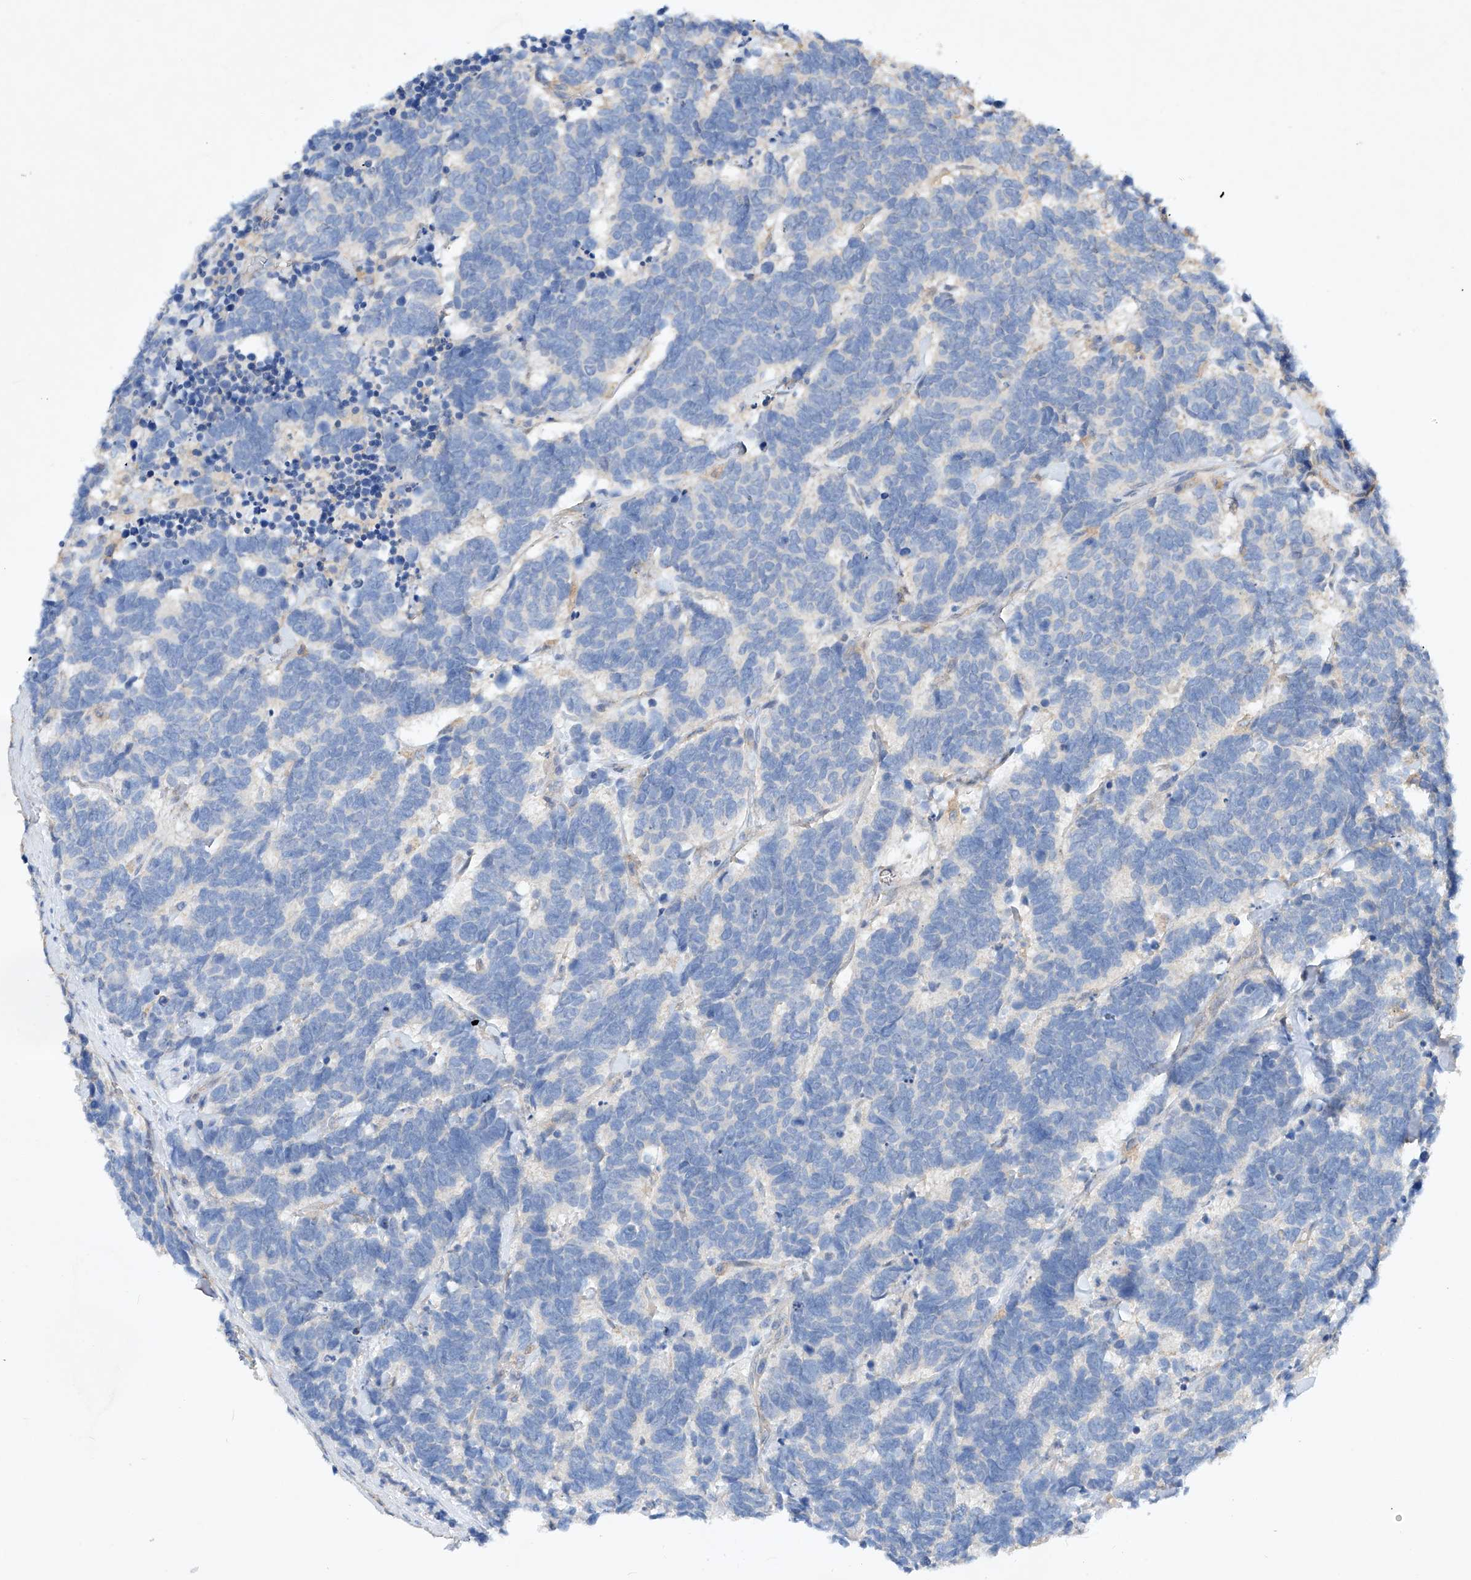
{"staining": {"intensity": "negative", "quantity": "none", "location": "none"}, "tissue": "carcinoid", "cell_type": "Tumor cells", "image_type": "cancer", "snomed": [{"axis": "morphology", "description": "Carcinoma, NOS"}, {"axis": "morphology", "description": "Carcinoid, malignant, NOS"}, {"axis": "topography", "description": "Urinary bladder"}], "caption": "The micrograph displays no significant expression in tumor cells of carcinoid.", "gene": "AMD1", "patient": {"sex": "male", "age": 57}}